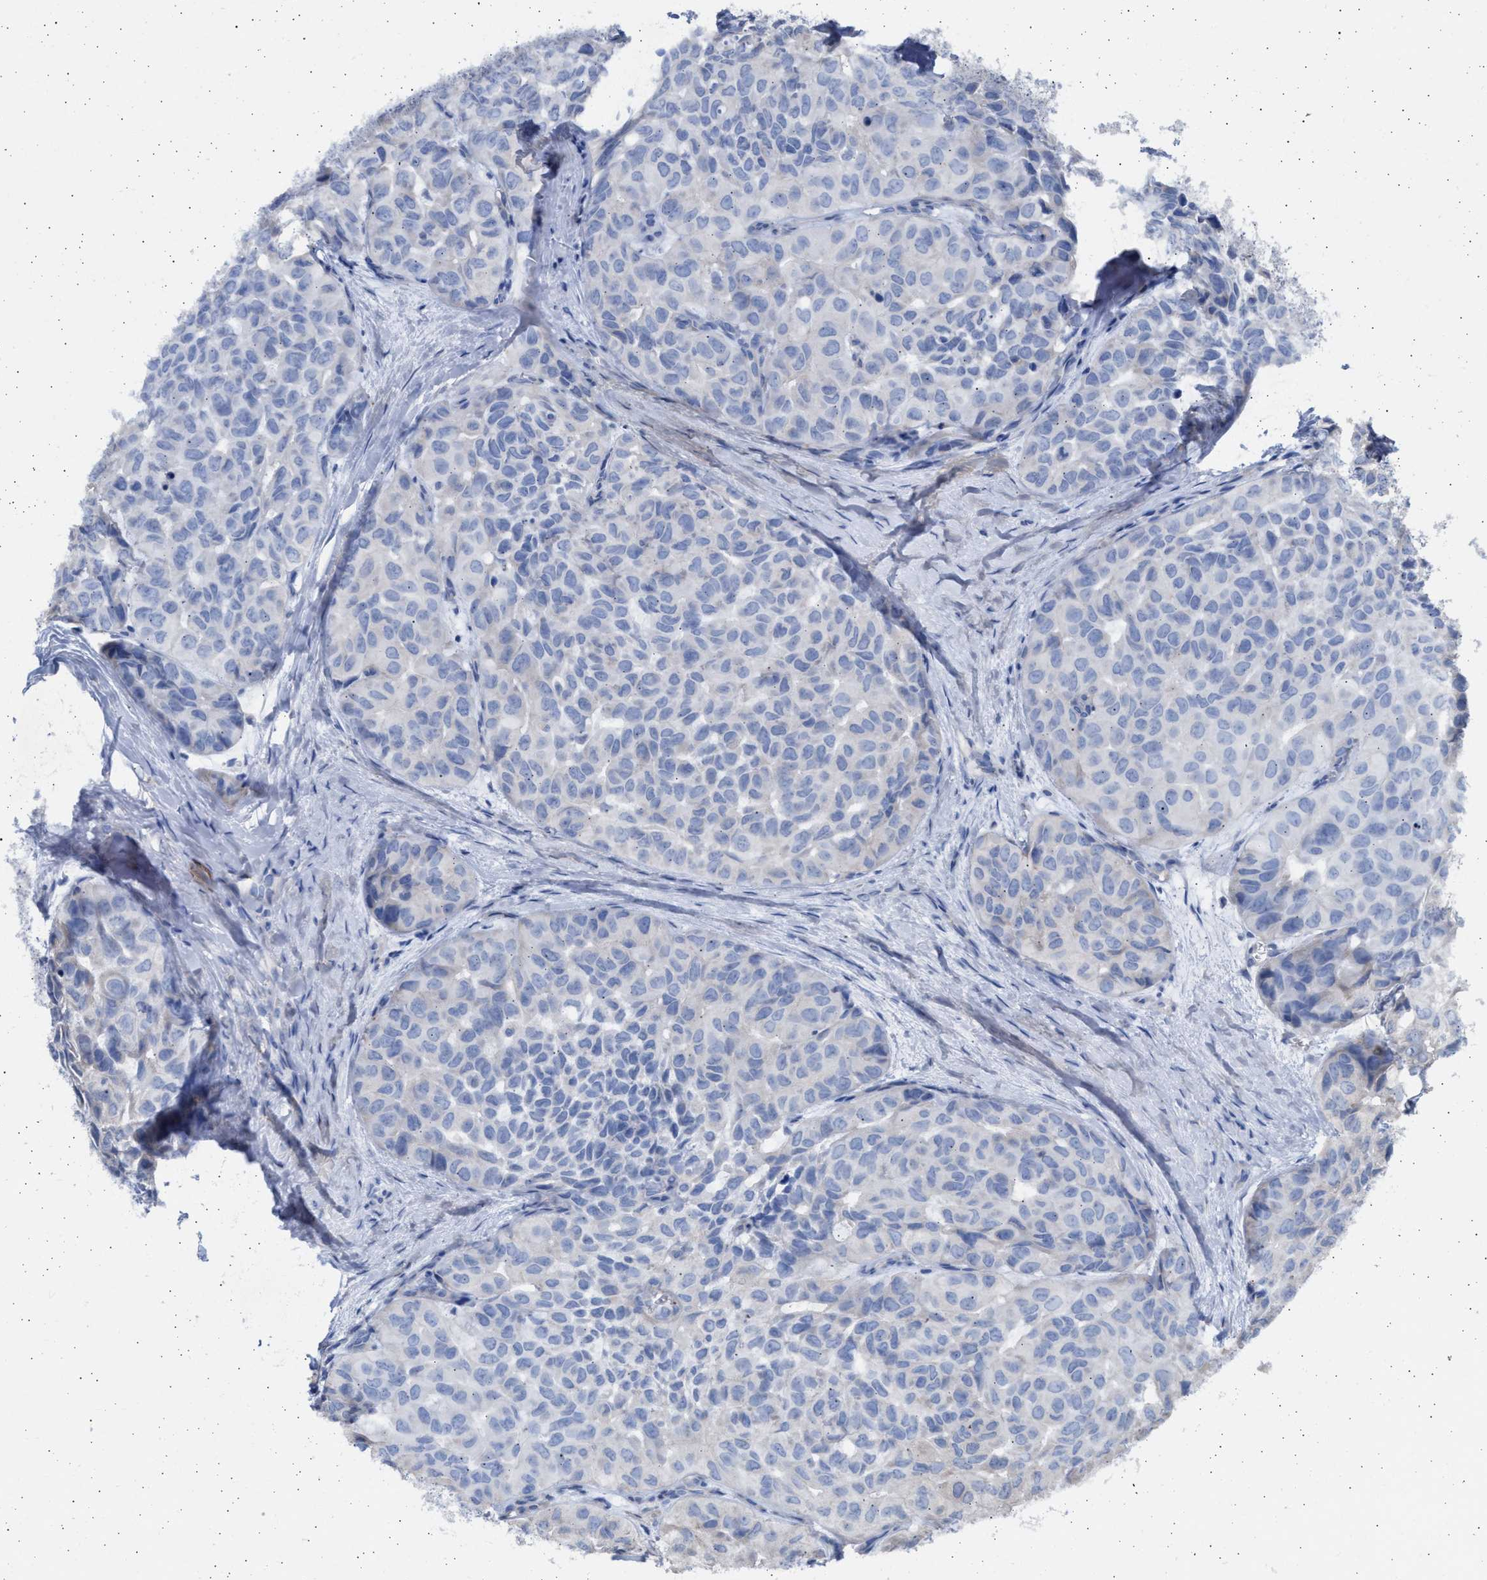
{"staining": {"intensity": "negative", "quantity": "none", "location": "none"}, "tissue": "head and neck cancer", "cell_type": "Tumor cells", "image_type": "cancer", "snomed": [{"axis": "morphology", "description": "Adenocarcinoma, NOS"}, {"axis": "topography", "description": "Salivary gland, NOS"}, {"axis": "topography", "description": "Head-Neck"}], "caption": "Immunohistochemical staining of adenocarcinoma (head and neck) displays no significant staining in tumor cells.", "gene": "NBR1", "patient": {"sex": "female", "age": 76}}